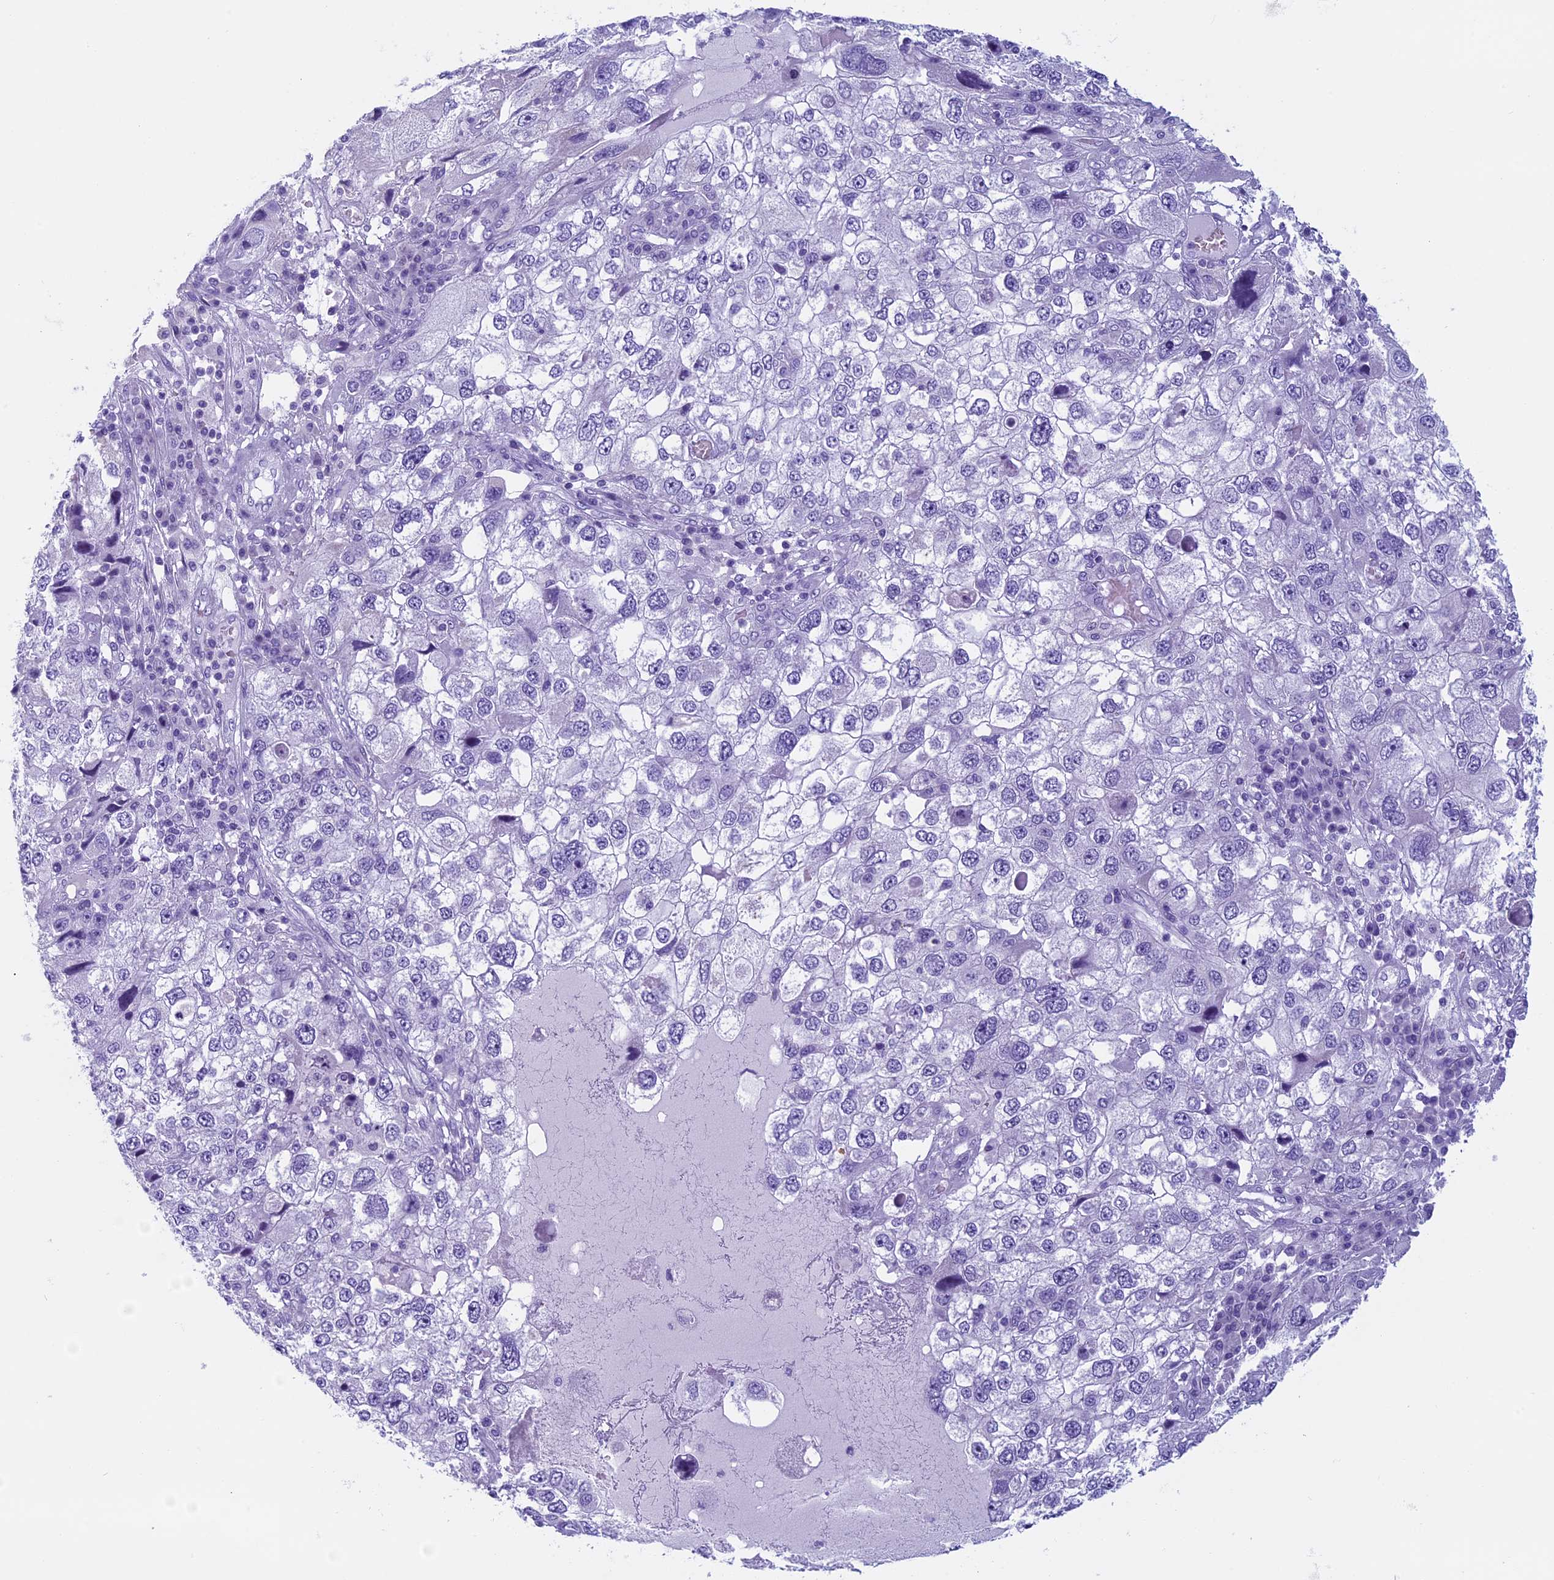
{"staining": {"intensity": "negative", "quantity": "none", "location": "none"}, "tissue": "endometrial cancer", "cell_type": "Tumor cells", "image_type": "cancer", "snomed": [{"axis": "morphology", "description": "Adenocarcinoma, NOS"}, {"axis": "topography", "description": "Endometrium"}], "caption": "The micrograph reveals no significant staining in tumor cells of endometrial adenocarcinoma.", "gene": "ZNF563", "patient": {"sex": "female", "age": 49}}